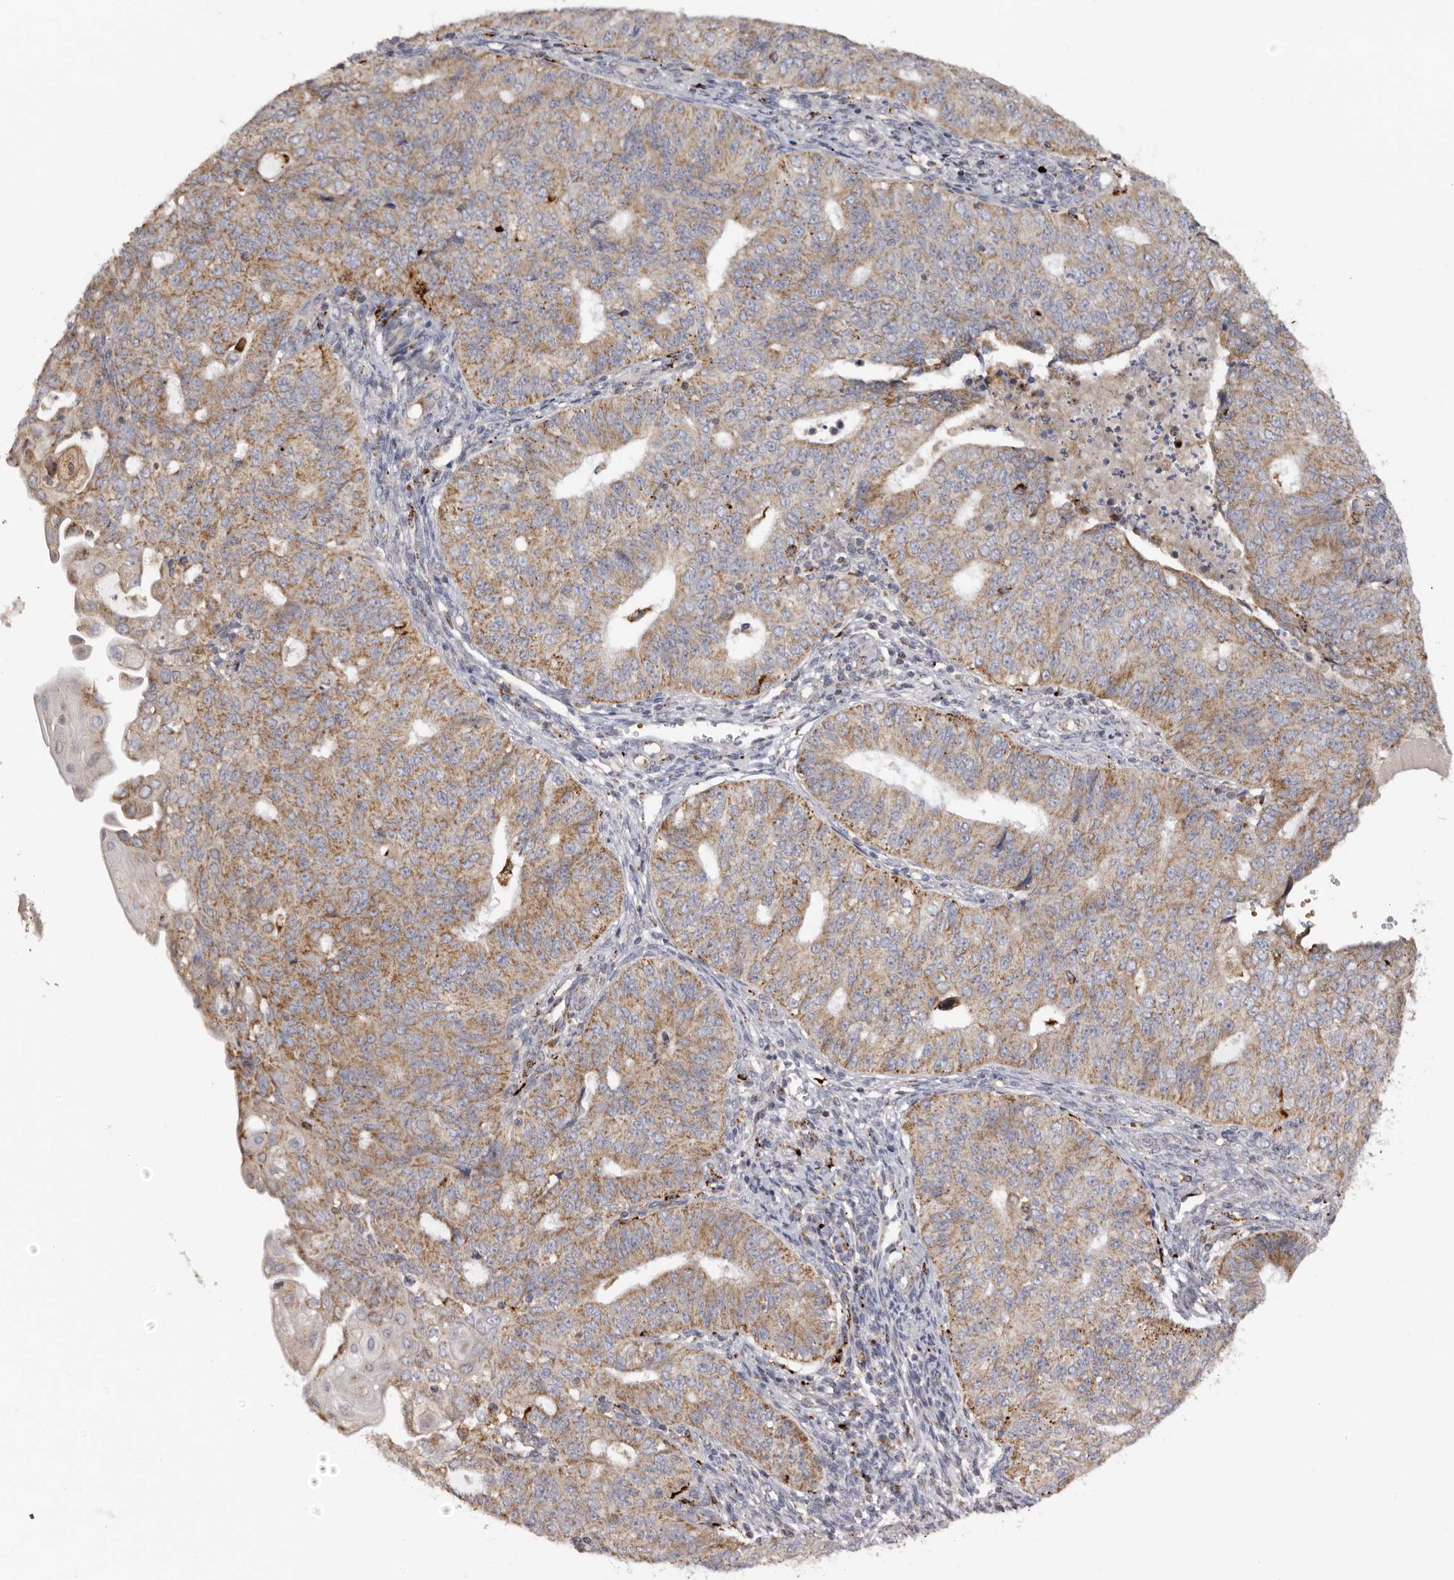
{"staining": {"intensity": "moderate", "quantity": ">75%", "location": "cytoplasmic/membranous"}, "tissue": "endometrial cancer", "cell_type": "Tumor cells", "image_type": "cancer", "snomed": [{"axis": "morphology", "description": "Adenocarcinoma, NOS"}, {"axis": "topography", "description": "Endometrium"}], "caption": "Protein expression analysis of human adenocarcinoma (endometrial) reveals moderate cytoplasmic/membranous positivity in approximately >75% of tumor cells.", "gene": "MECR", "patient": {"sex": "female", "age": 32}}